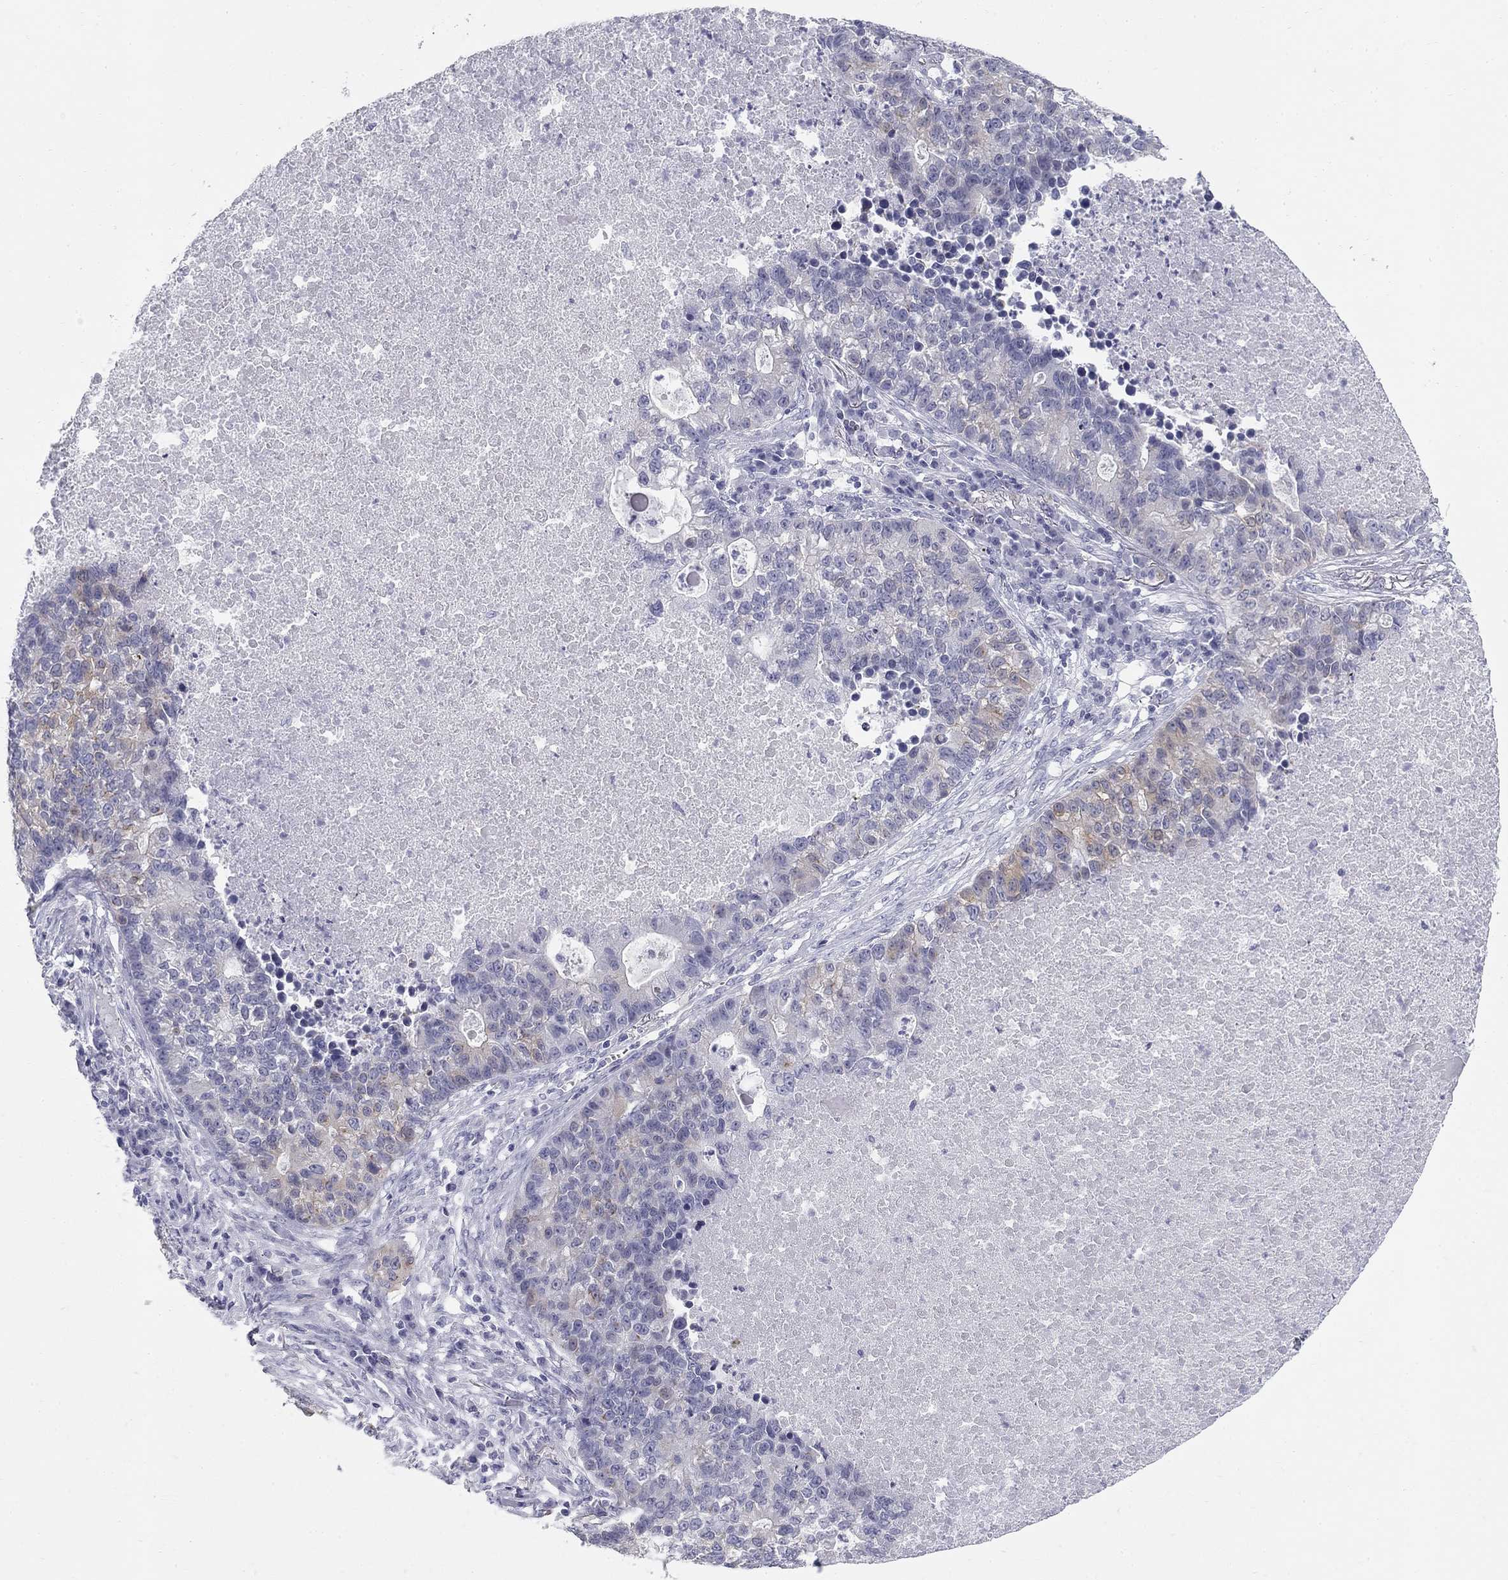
{"staining": {"intensity": "weak", "quantity": "<25%", "location": "cytoplasmic/membranous"}, "tissue": "lung cancer", "cell_type": "Tumor cells", "image_type": "cancer", "snomed": [{"axis": "morphology", "description": "Adenocarcinoma, NOS"}, {"axis": "topography", "description": "Lung"}], "caption": "Immunohistochemistry (IHC) histopathology image of neoplastic tissue: lung cancer (adenocarcinoma) stained with DAB reveals no significant protein staining in tumor cells. (Immunohistochemistry (IHC), brightfield microscopy, high magnification).", "gene": "SULT2B1", "patient": {"sex": "male", "age": 57}}